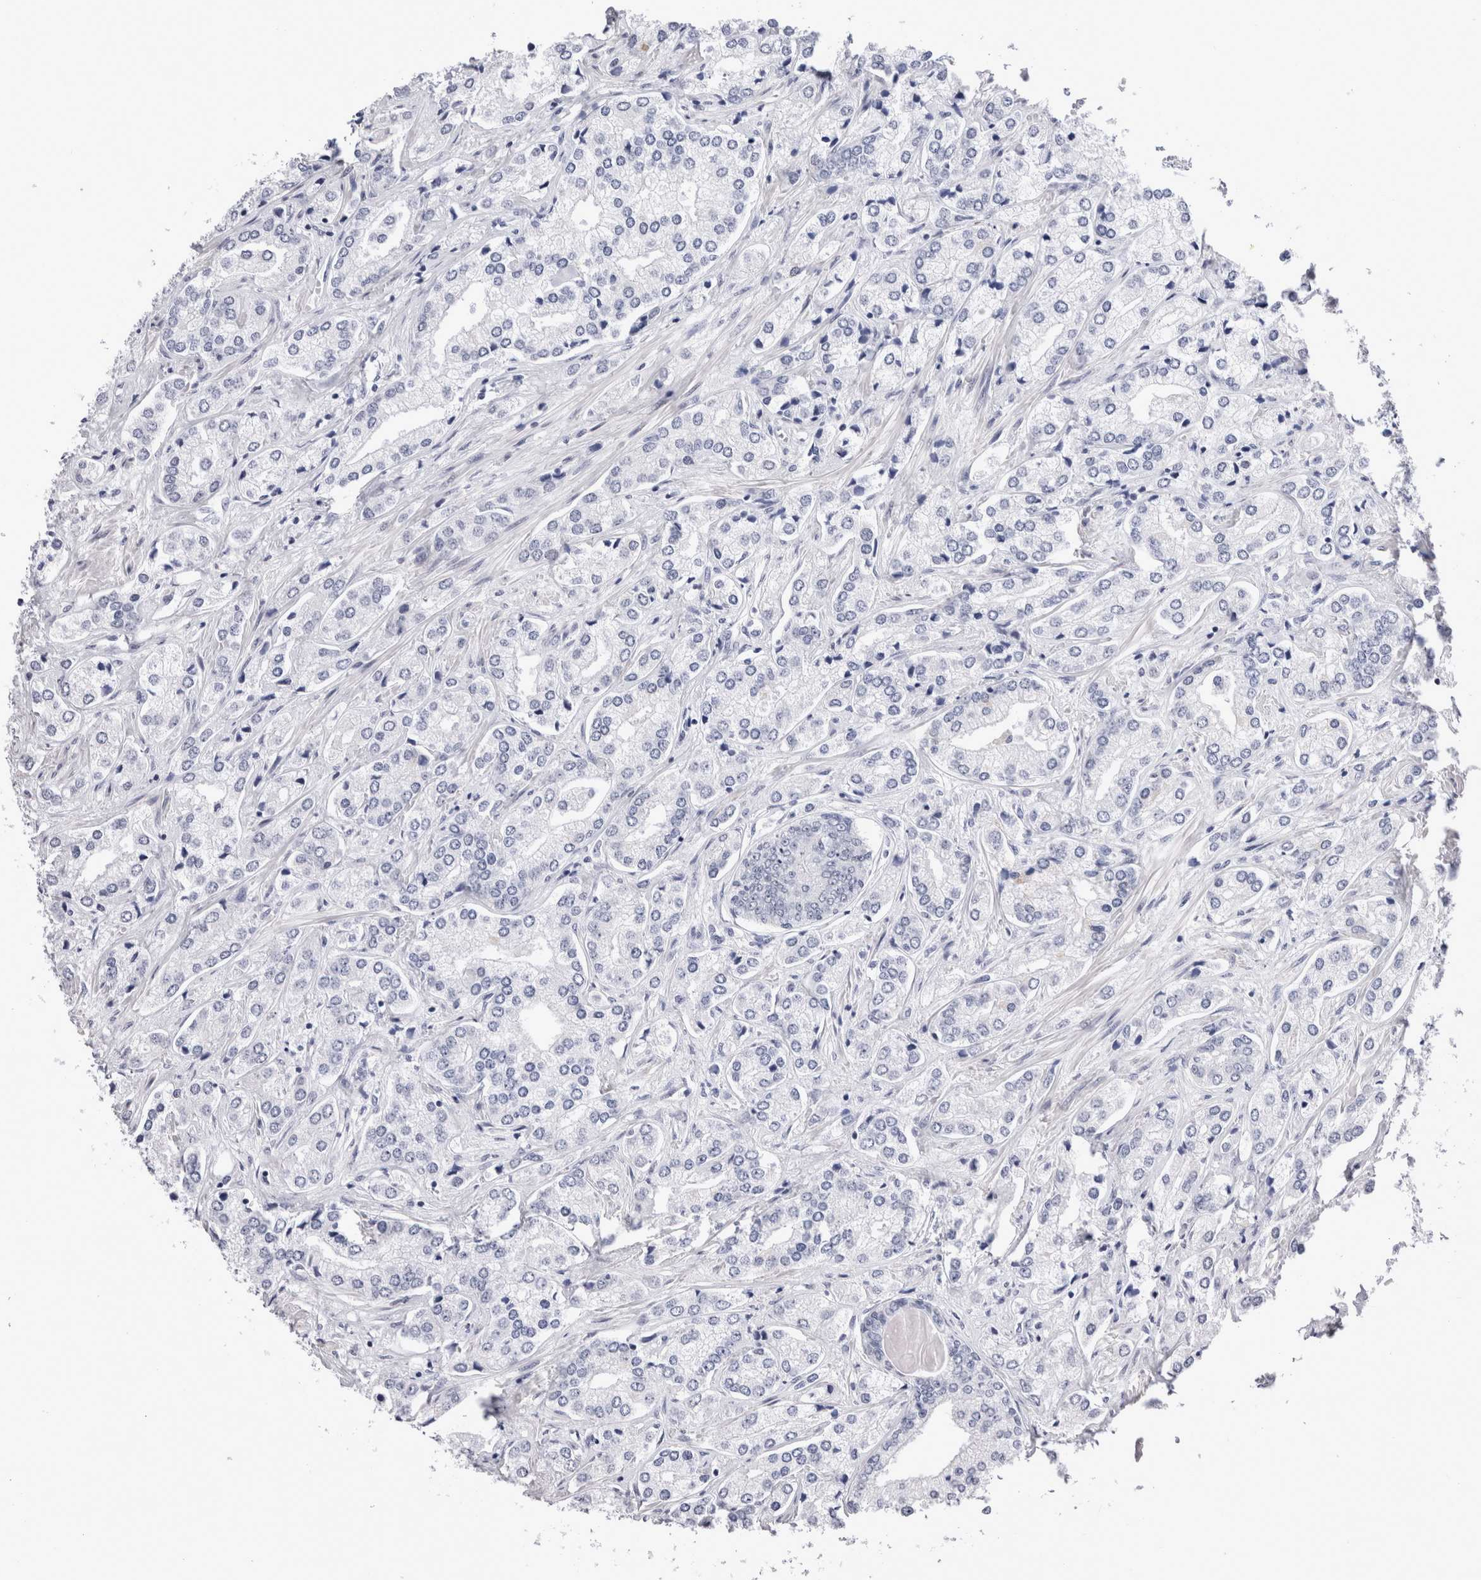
{"staining": {"intensity": "negative", "quantity": "none", "location": "none"}, "tissue": "prostate cancer", "cell_type": "Tumor cells", "image_type": "cancer", "snomed": [{"axis": "morphology", "description": "Adenocarcinoma, High grade"}, {"axis": "topography", "description": "Prostate"}], "caption": "Photomicrograph shows no protein staining in tumor cells of prostate cancer (adenocarcinoma (high-grade)) tissue.", "gene": "RBM6", "patient": {"sex": "male", "age": 66}}